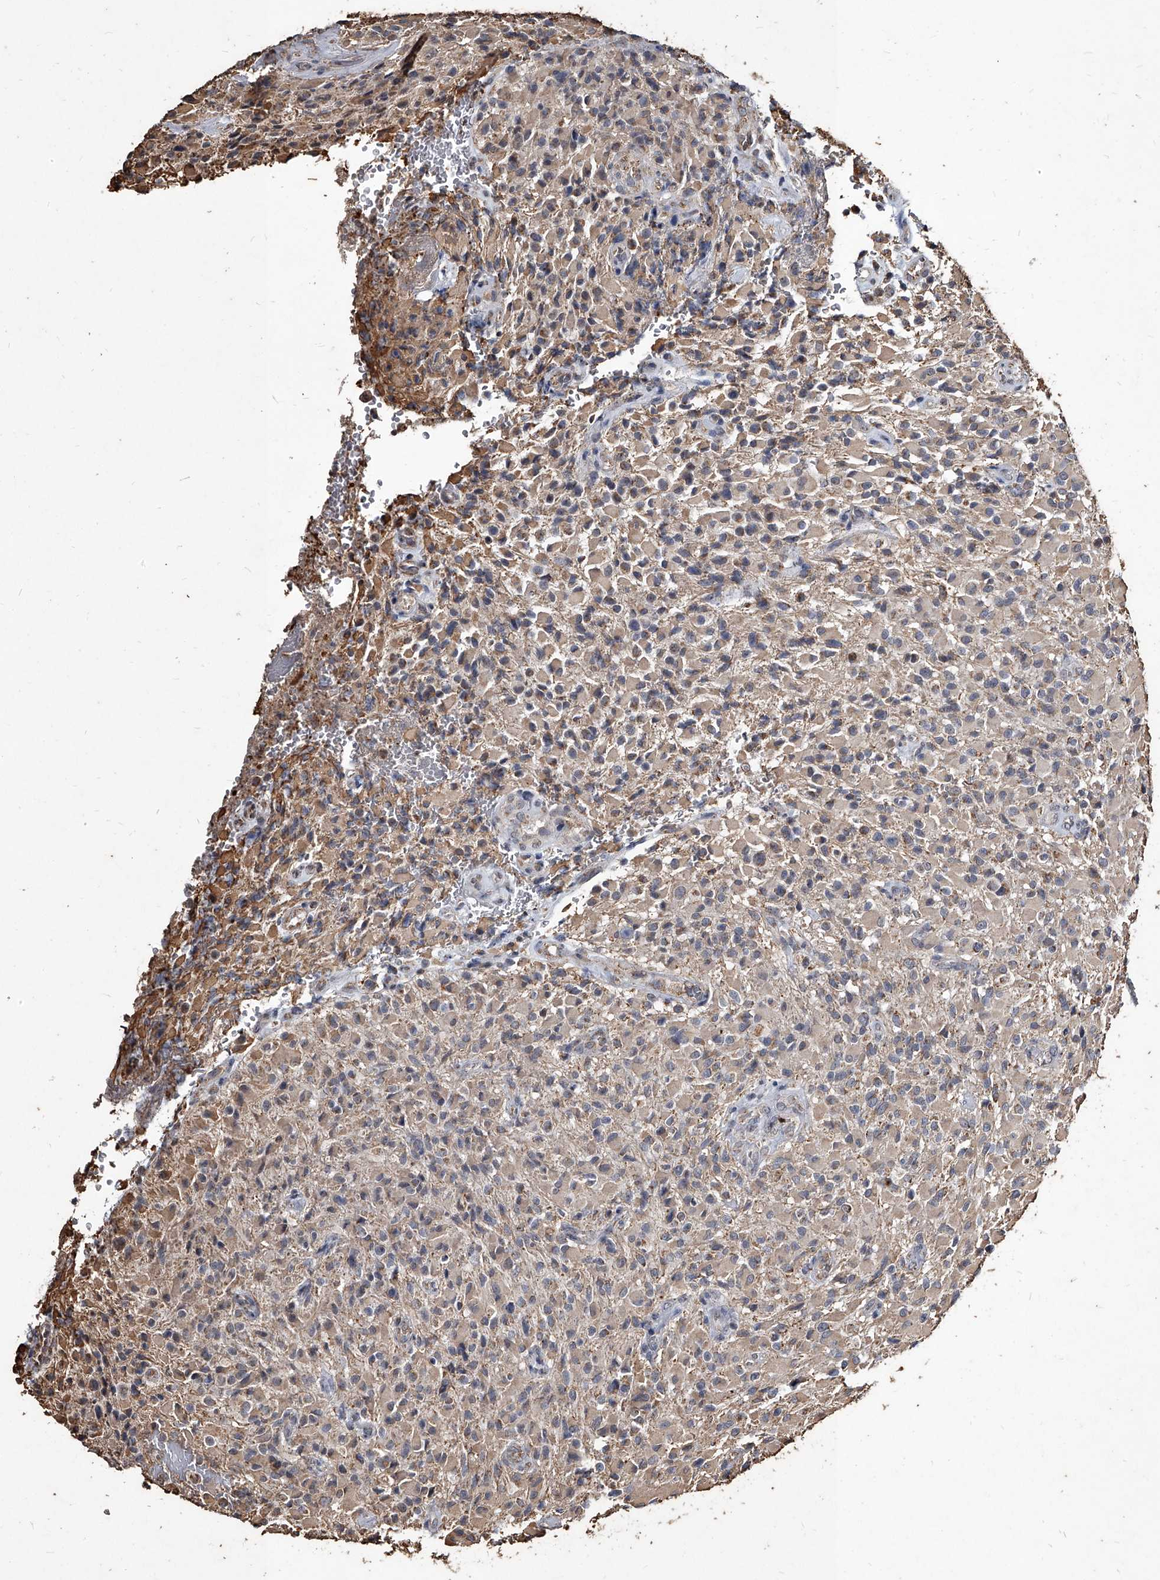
{"staining": {"intensity": "weak", "quantity": "25%-75%", "location": "cytoplasmic/membranous"}, "tissue": "glioma", "cell_type": "Tumor cells", "image_type": "cancer", "snomed": [{"axis": "morphology", "description": "Glioma, malignant, High grade"}, {"axis": "topography", "description": "Brain"}], "caption": "The photomicrograph displays immunohistochemical staining of glioma. There is weak cytoplasmic/membranous expression is appreciated in about 25%-75% of tumor cells. (brown staining indicates protein expression, while blue staining denotes nuclei).", "gene": "GPR183", "patient": {"sex": "male", "age": 71}}